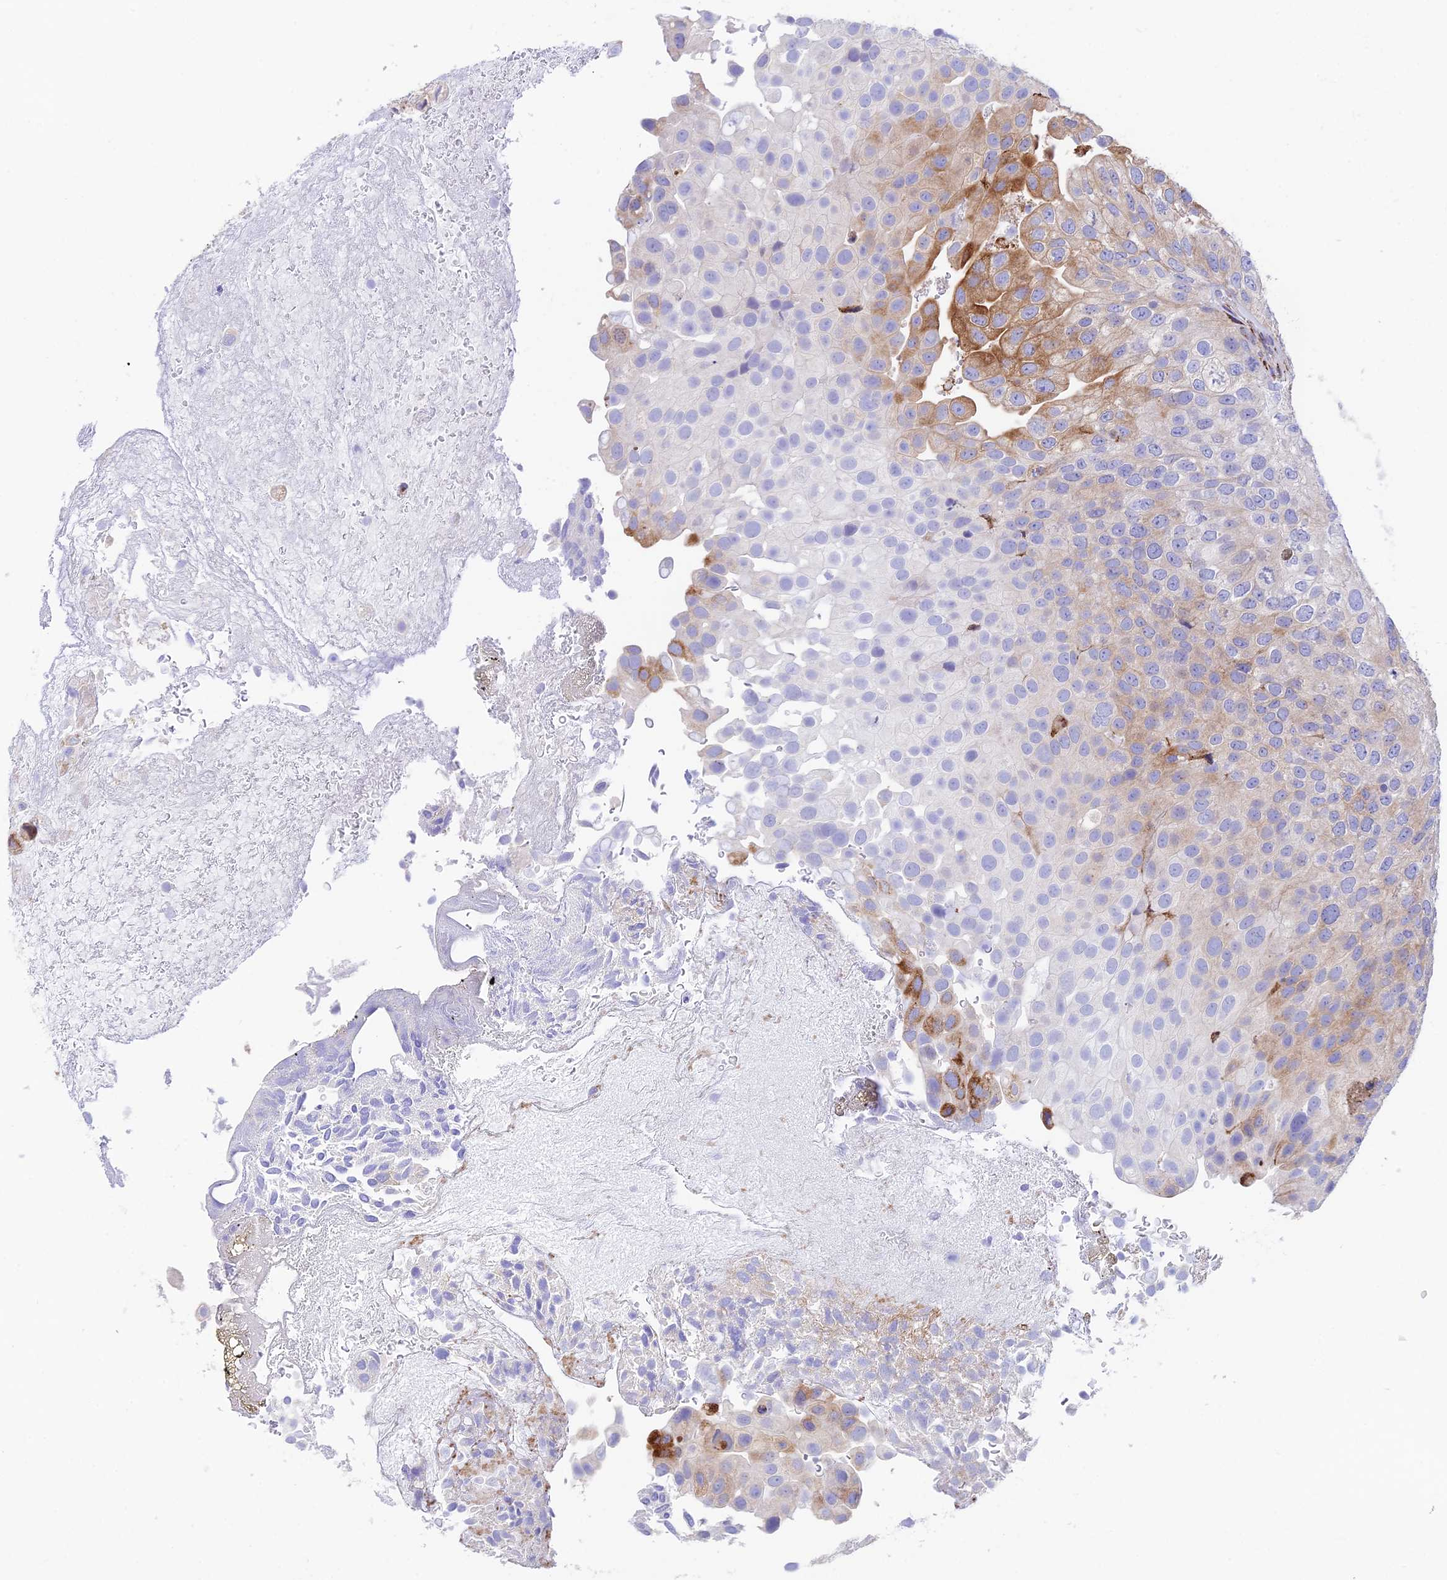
{"staining": {"intensity": "moderate", "quantity": "<25%", "location": "cytoplasmic/membranous"}, "tissue": "urothelial cancer", "cell_type": "Tumor cells", "image_type": "cancer", "snomed": [{"axis": "morphology", "description": "Urothelial carcinoma, Low grade"}, {"axis": "topography", "description": "Urinary bladder"}], "caption": "High-power microscopy captured an immunohistochemistry (IHC) image of urothelial carcinoma (low-grade), revealing moderate cytoplasmic/membranous expression in about <25% of tumor cells. The staining was performed using DAB to visualize the protein expression in brown, while the nuclei were stained in blue with hematoxylin (Magnification: 20x).", "gene": "TUBGCP6", "patient": {"sex": "male", "age": 78}}